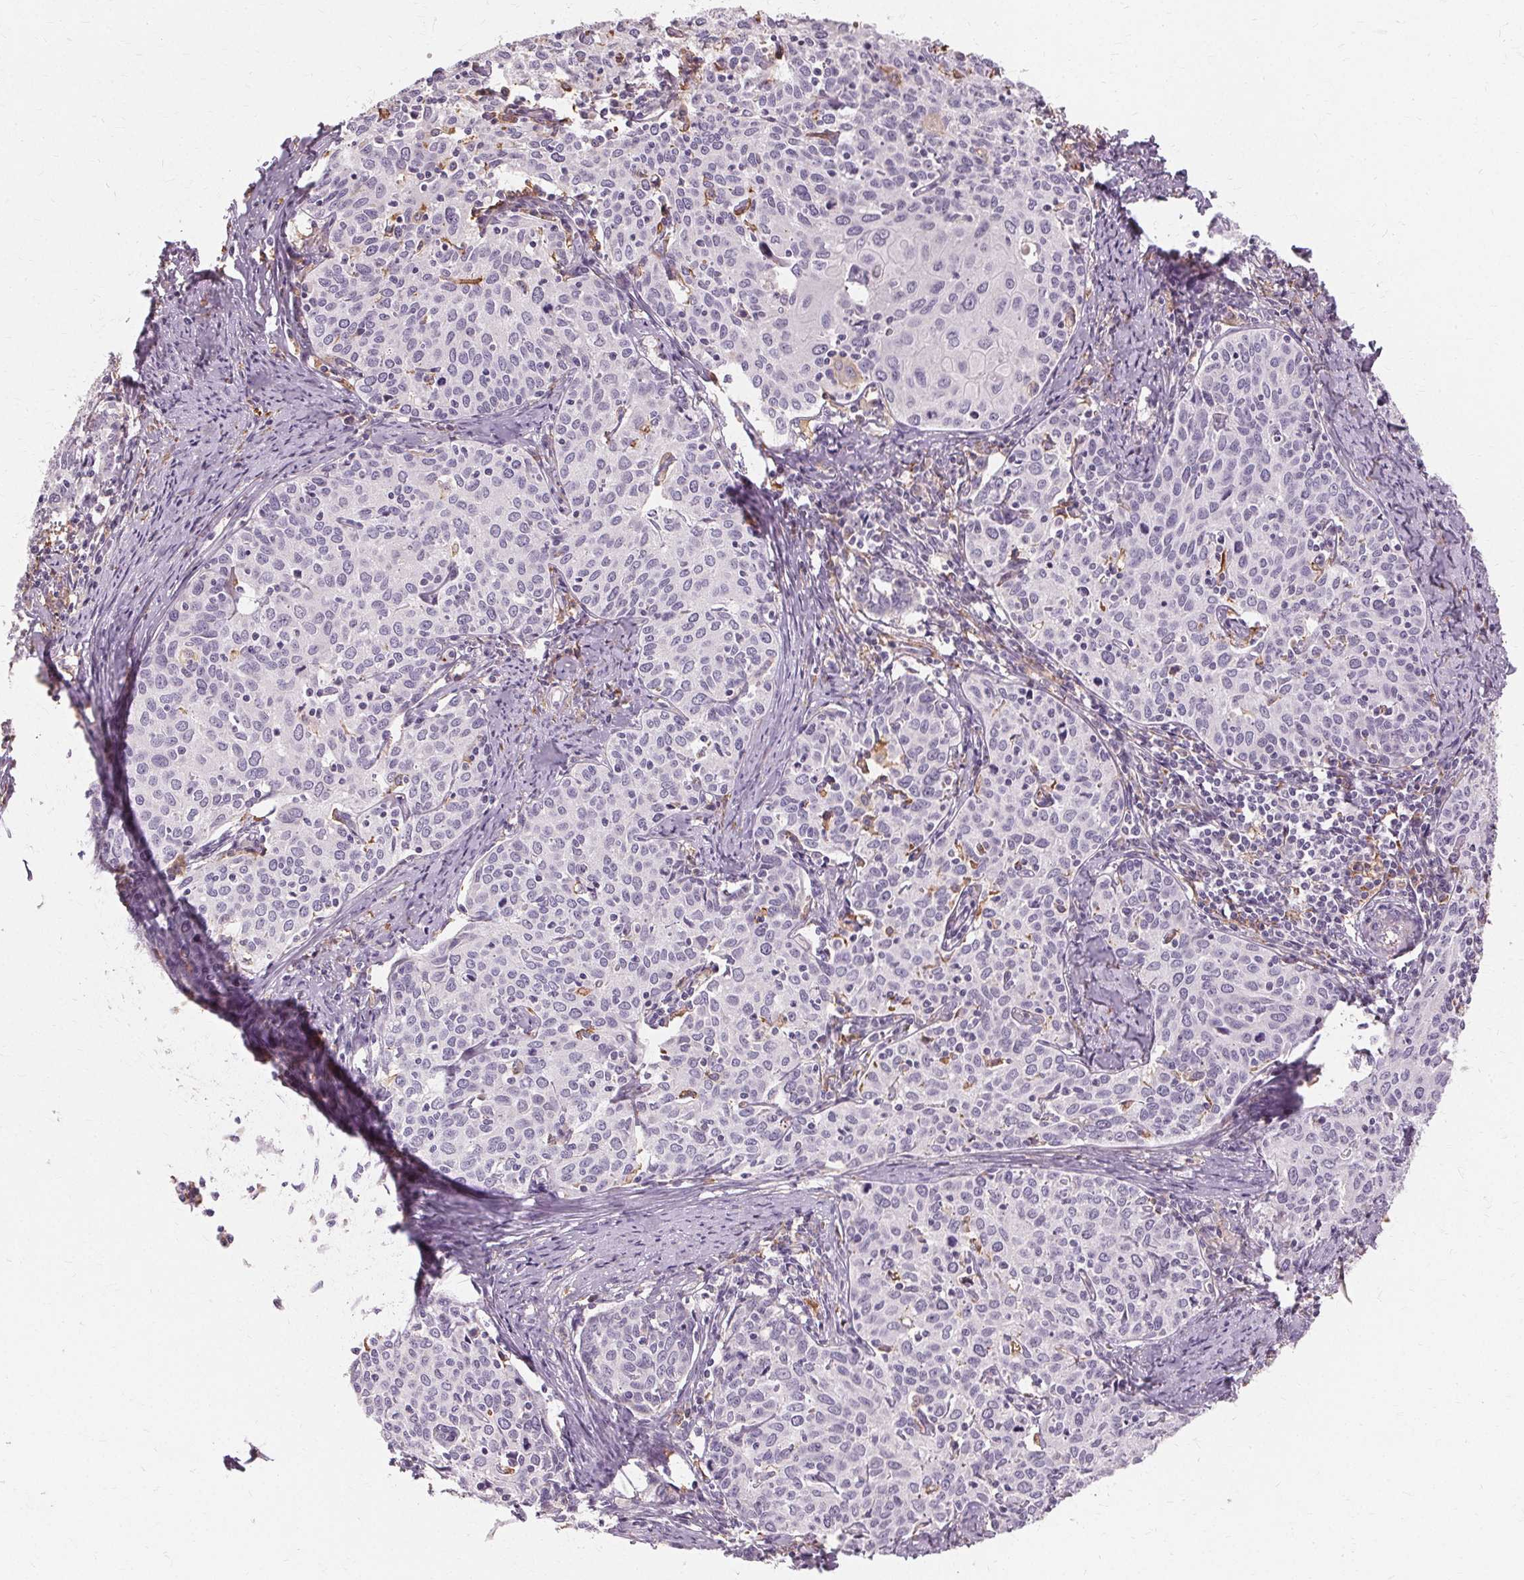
{"staining": {"intensity": "negative", "quantity": "none", "location": "none"}, "tissue": "cervical cancer", "cell_type": "Tumor cells", "image_type": "cancer", "snomed": [{"axis": "morphology", "description": "Squamous cell carcinoma, NOS"}, {"axis": "topography", "description": "Cervix"}], "caption": "Protein analysis of cervical squamous cell carcinoma displays no significant positivity in tumor cells. Brightfield microscopy of immunohistochemistry stained with DAB (3,3'-diaminobenzidine) (brown) and hematoxylin (blue), captured at high magnification.", "gene": "IFNGR1", "patient": {"sex": "female", "age": 62}}